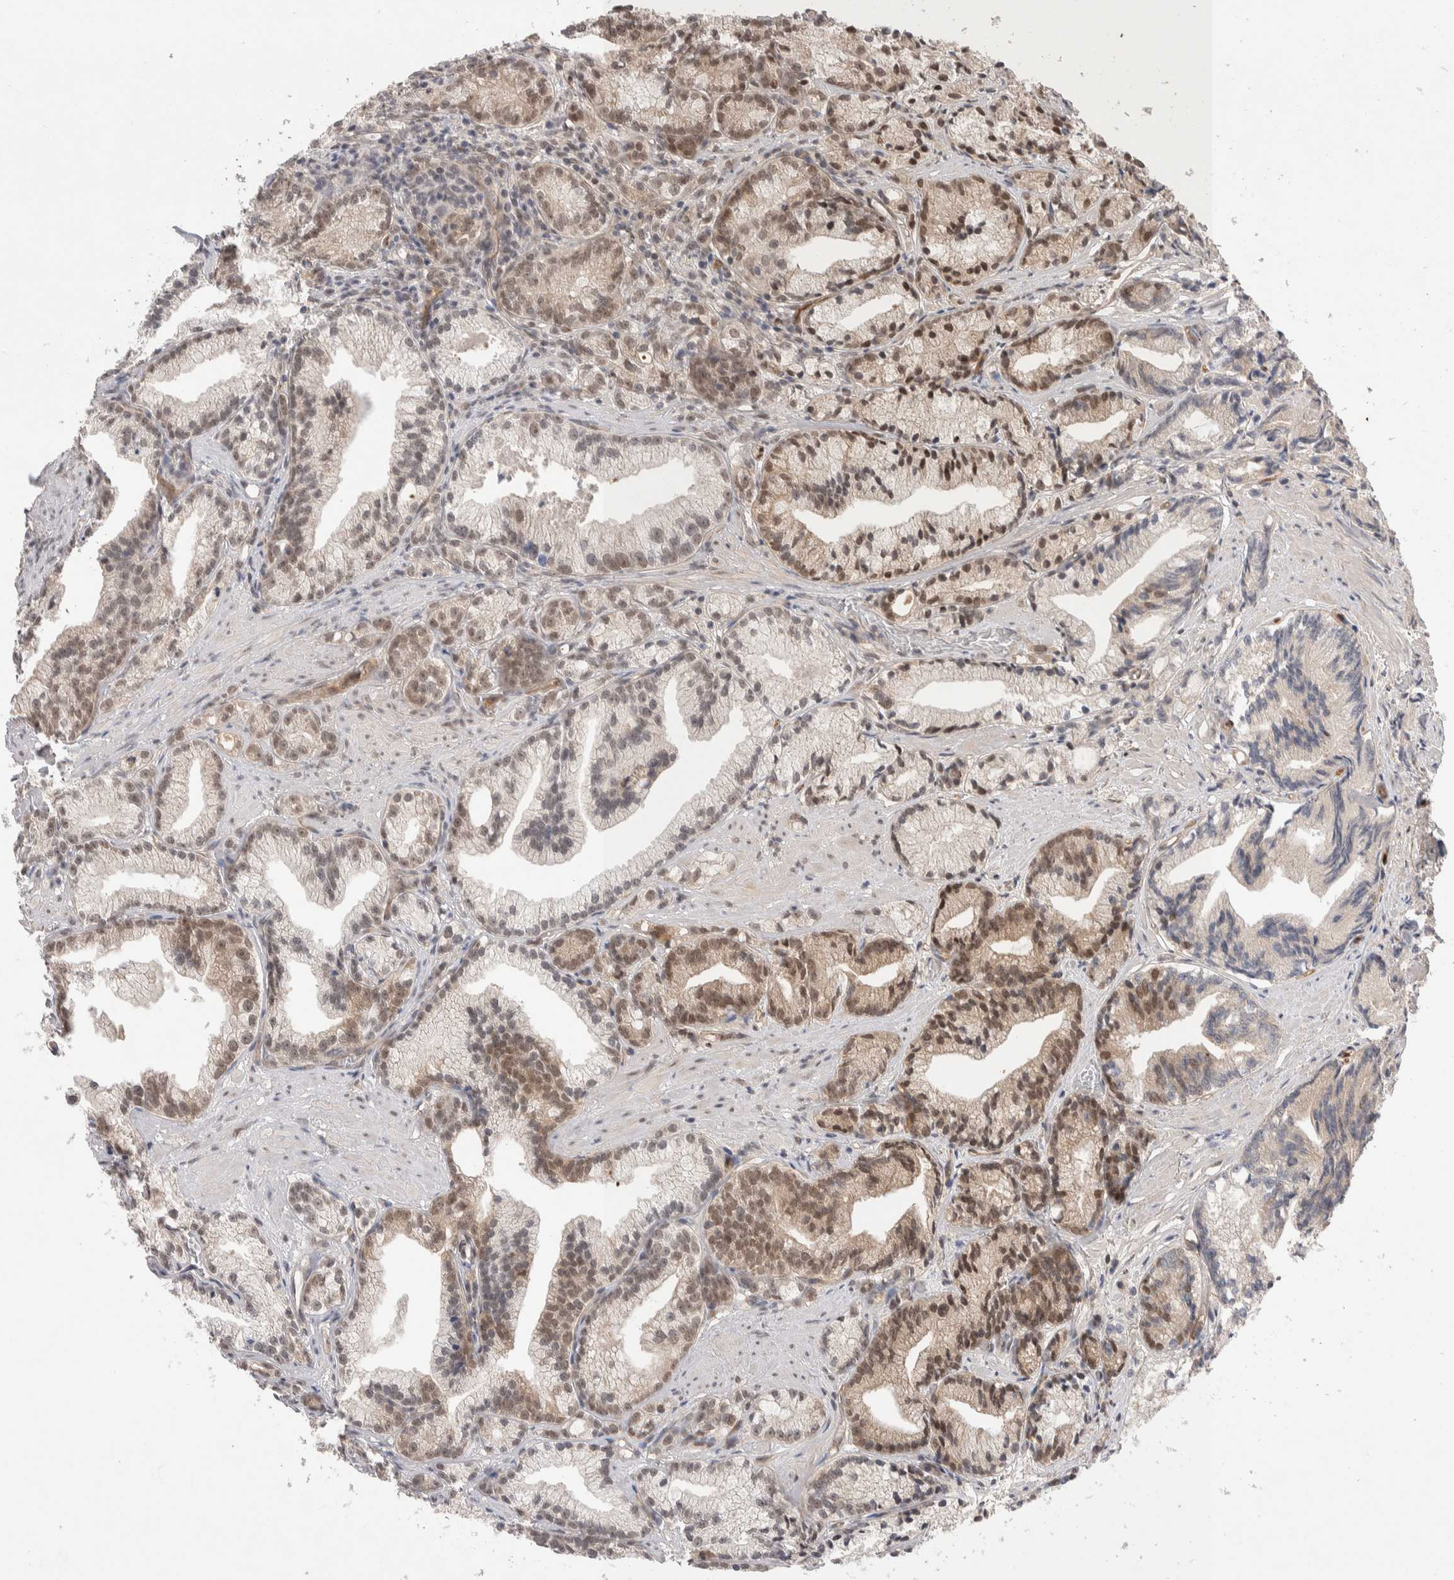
{"staining": {"intensity": "moderate", "quantity": ">75%", "location": "nuclear"}, "tissue": "prostate cancer", "cell_type": "Tumor cells", "image_type": "cancer", "snomed": [{"axis": "morphology", "description": "Adenocarcinoma, Low grade"}, {"axis": "topography", "description": "Prostate"}], "caption": "This image shows immunohistochemistry staining of human prostate low-grade adenocarcinoma, with medium moderate nuclear expression in approximately >75% of tumor cells.", "gene": "ZNF704", "patient": {"sex": "male", "age": 89}}